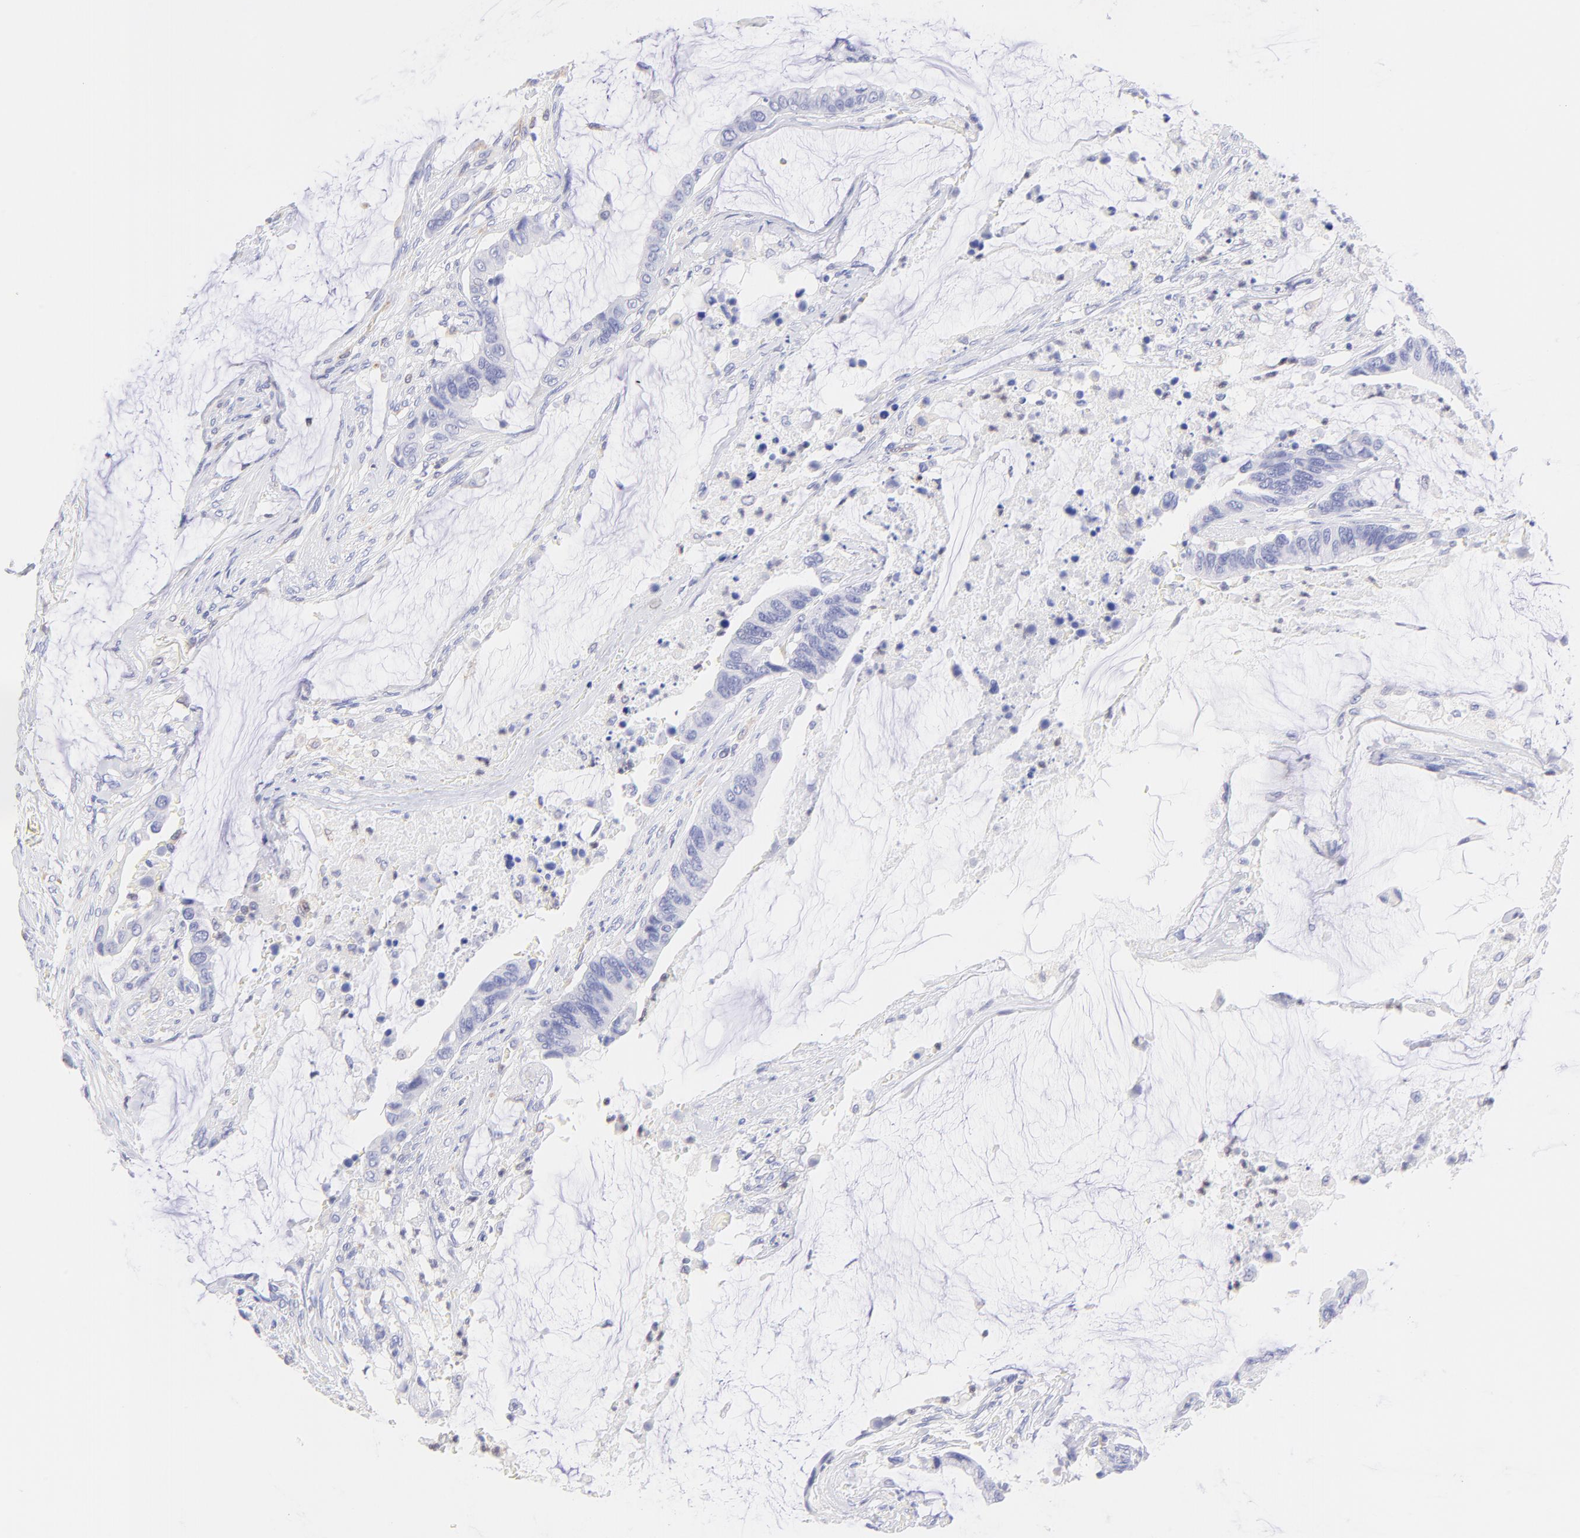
{"staining": {"intensity": "negative", "quantity": "none", "location": "none"}, "tissue": "colorectal cancer", "cell_type": "Tumor cells", "image_type": "cancer", "snomed": [{"axis": "morphology", "description": "Adenocarcinoma, NOS"}, {"axis": "topography", "description": "Rectum"}], "caption": "Human colorectal cancer (adenocarcinoma) stained for a protein using IHC exhibits no expression in tumor cells.", "gene": "IRAG2", "patient": {"sex": "female", "age": 59}}